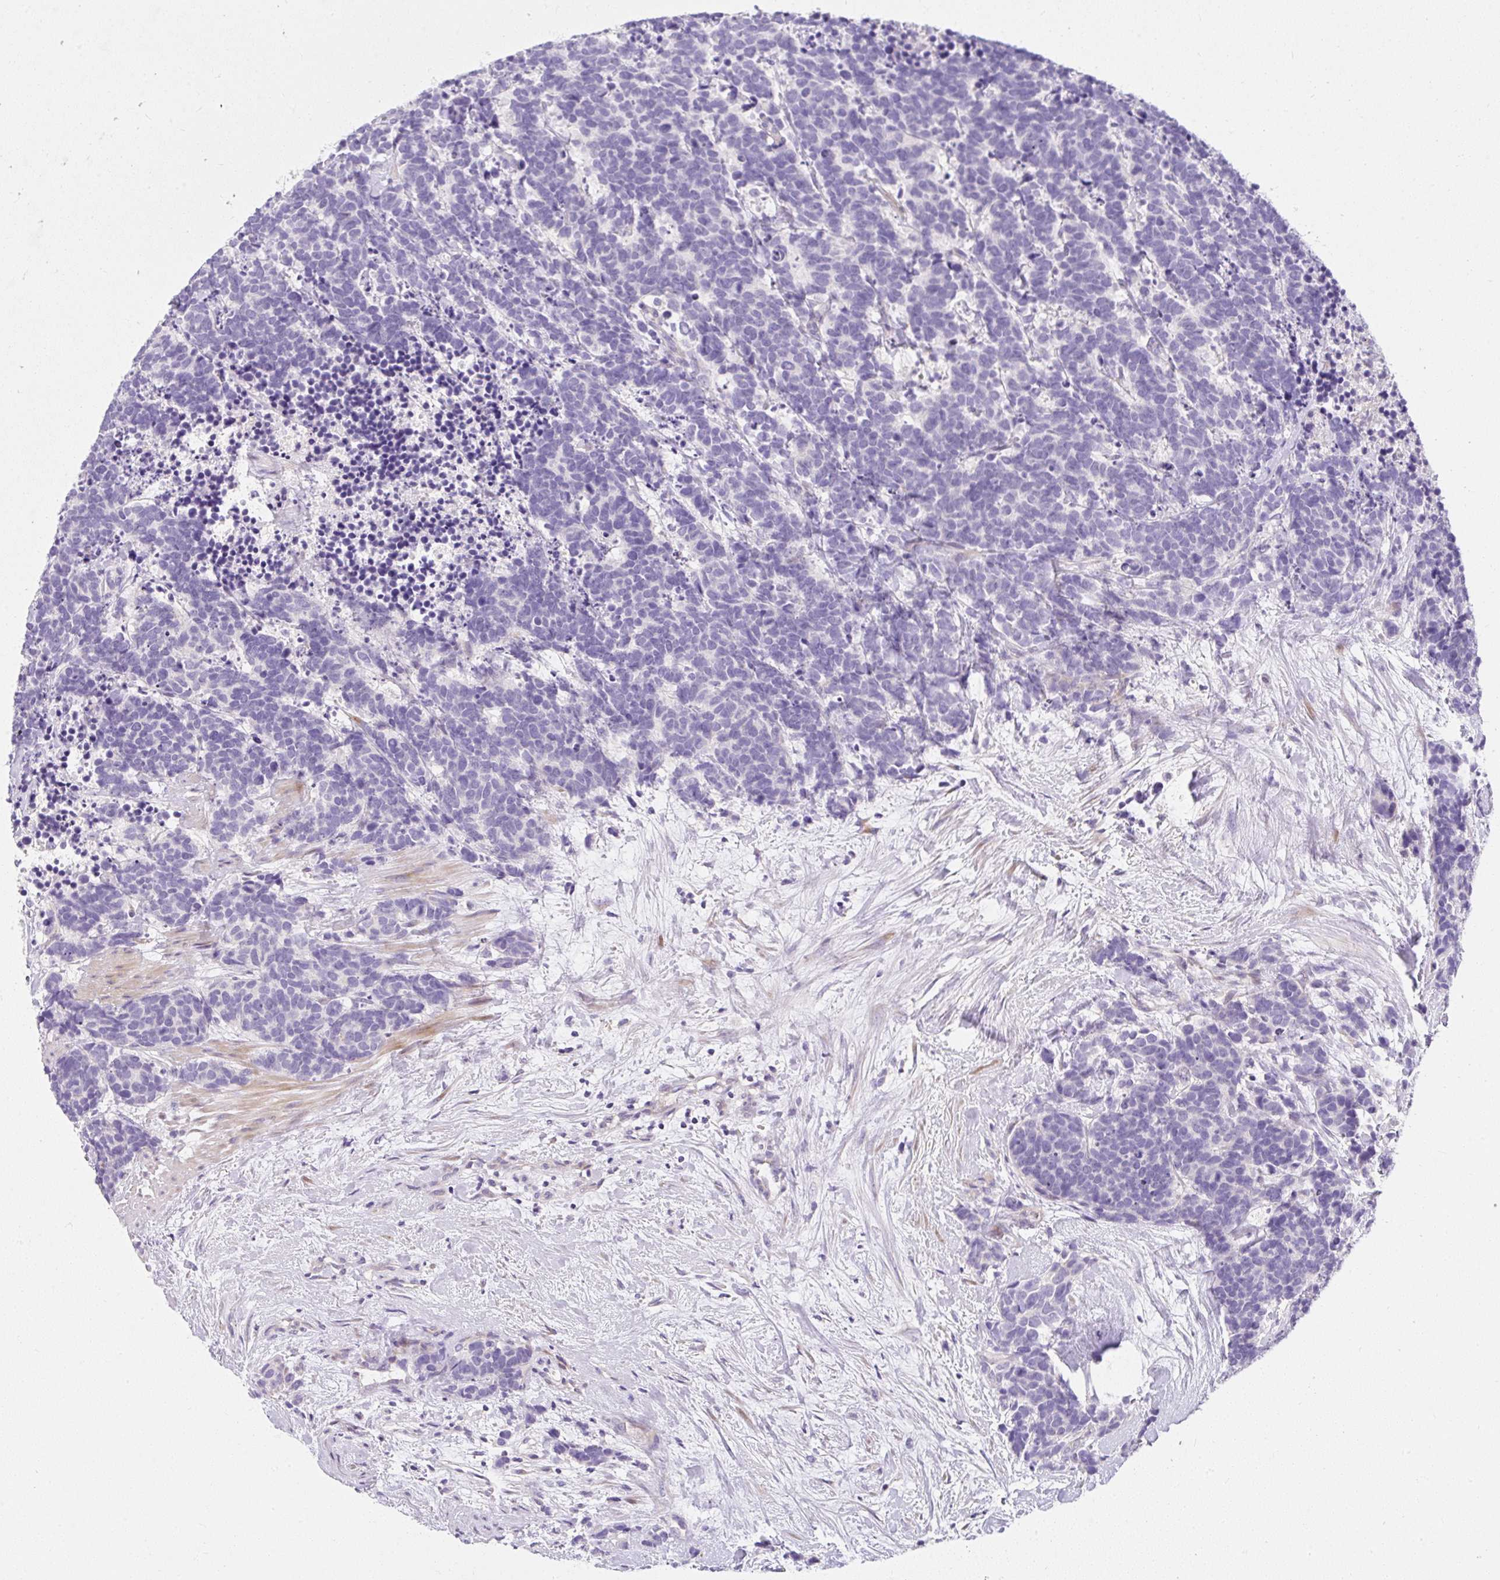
{"staining": {"intensity": "negative", "quantity": "none", "location": "none"}, "tissue": "carcinoid", "cell_type": "Tumor cells", "image_type": "cancer", "snomed": [{"axis": "morphology", "description": "Carcinoma, NOS"}, {"axis": "morphology", "description": "Carcinoid, malignant, NOS"}, {"axis": "topography", "description": "Prostate"}], "caption": "Immunohistochemistry photomicrograph of human carcinoid stained for a protein (brown), which displays no positivity in tumor cells.", "gene": "DTX4", "patient": {"sex": "male", "age": 57}}